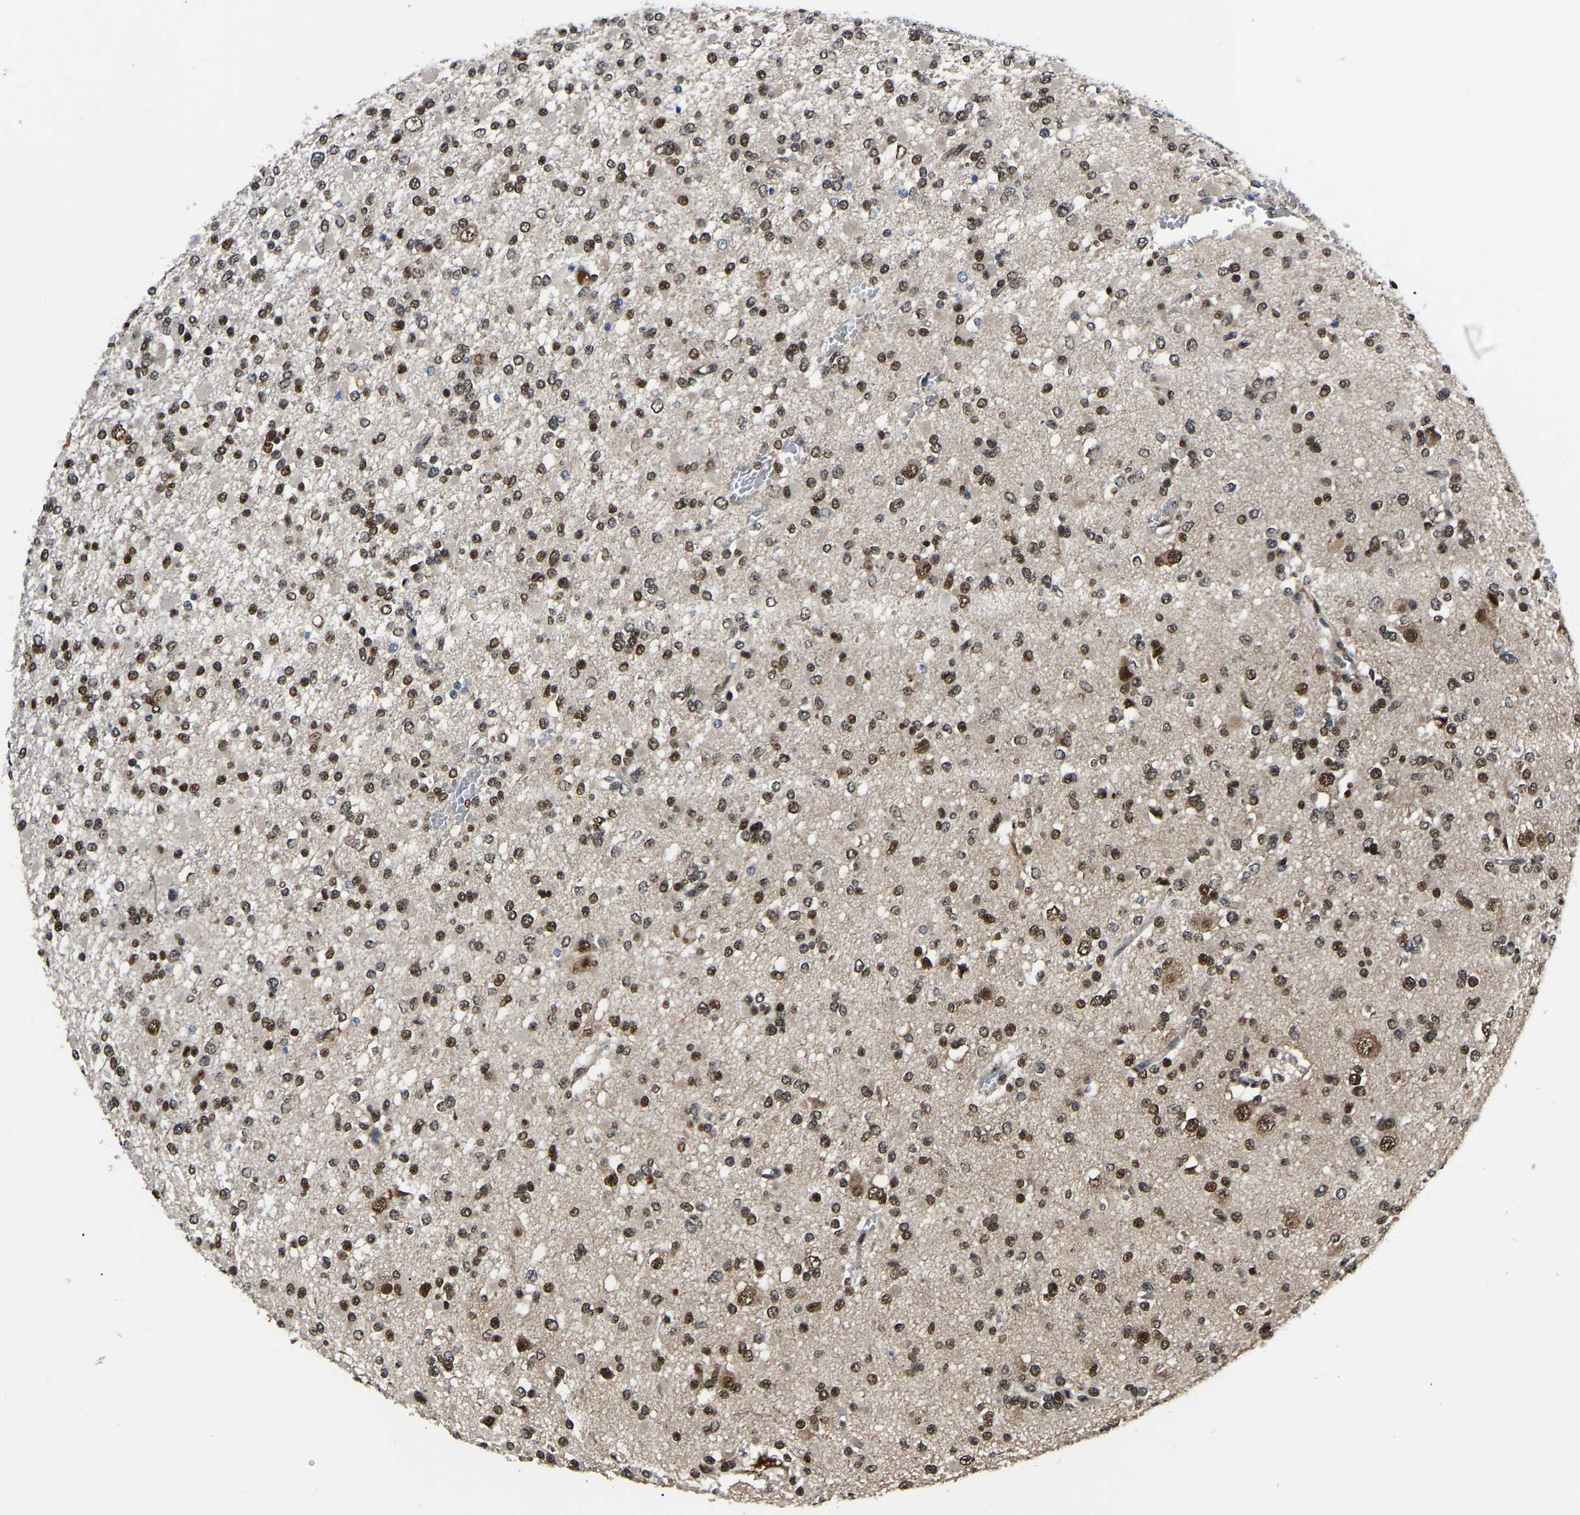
{"staining": {"intensity": "strong", "quantity": ">75%", "location": "nuclear"}, "tissue": "glioma", "cell_type": "Tumor cells", "image_type": "cancer", "snomed": [{"axis": "morphology", "description": "Glioma, malignant, Low grade"}, {"axis": "topography", "description": "Brain"}], "caption": "Human glioma stained for a protein (brown) shows strong nuclear positive positivity in about >75% of tumor cells.", "gene": "TRIM35", "patient": {"sex": "female", "age": 22}}